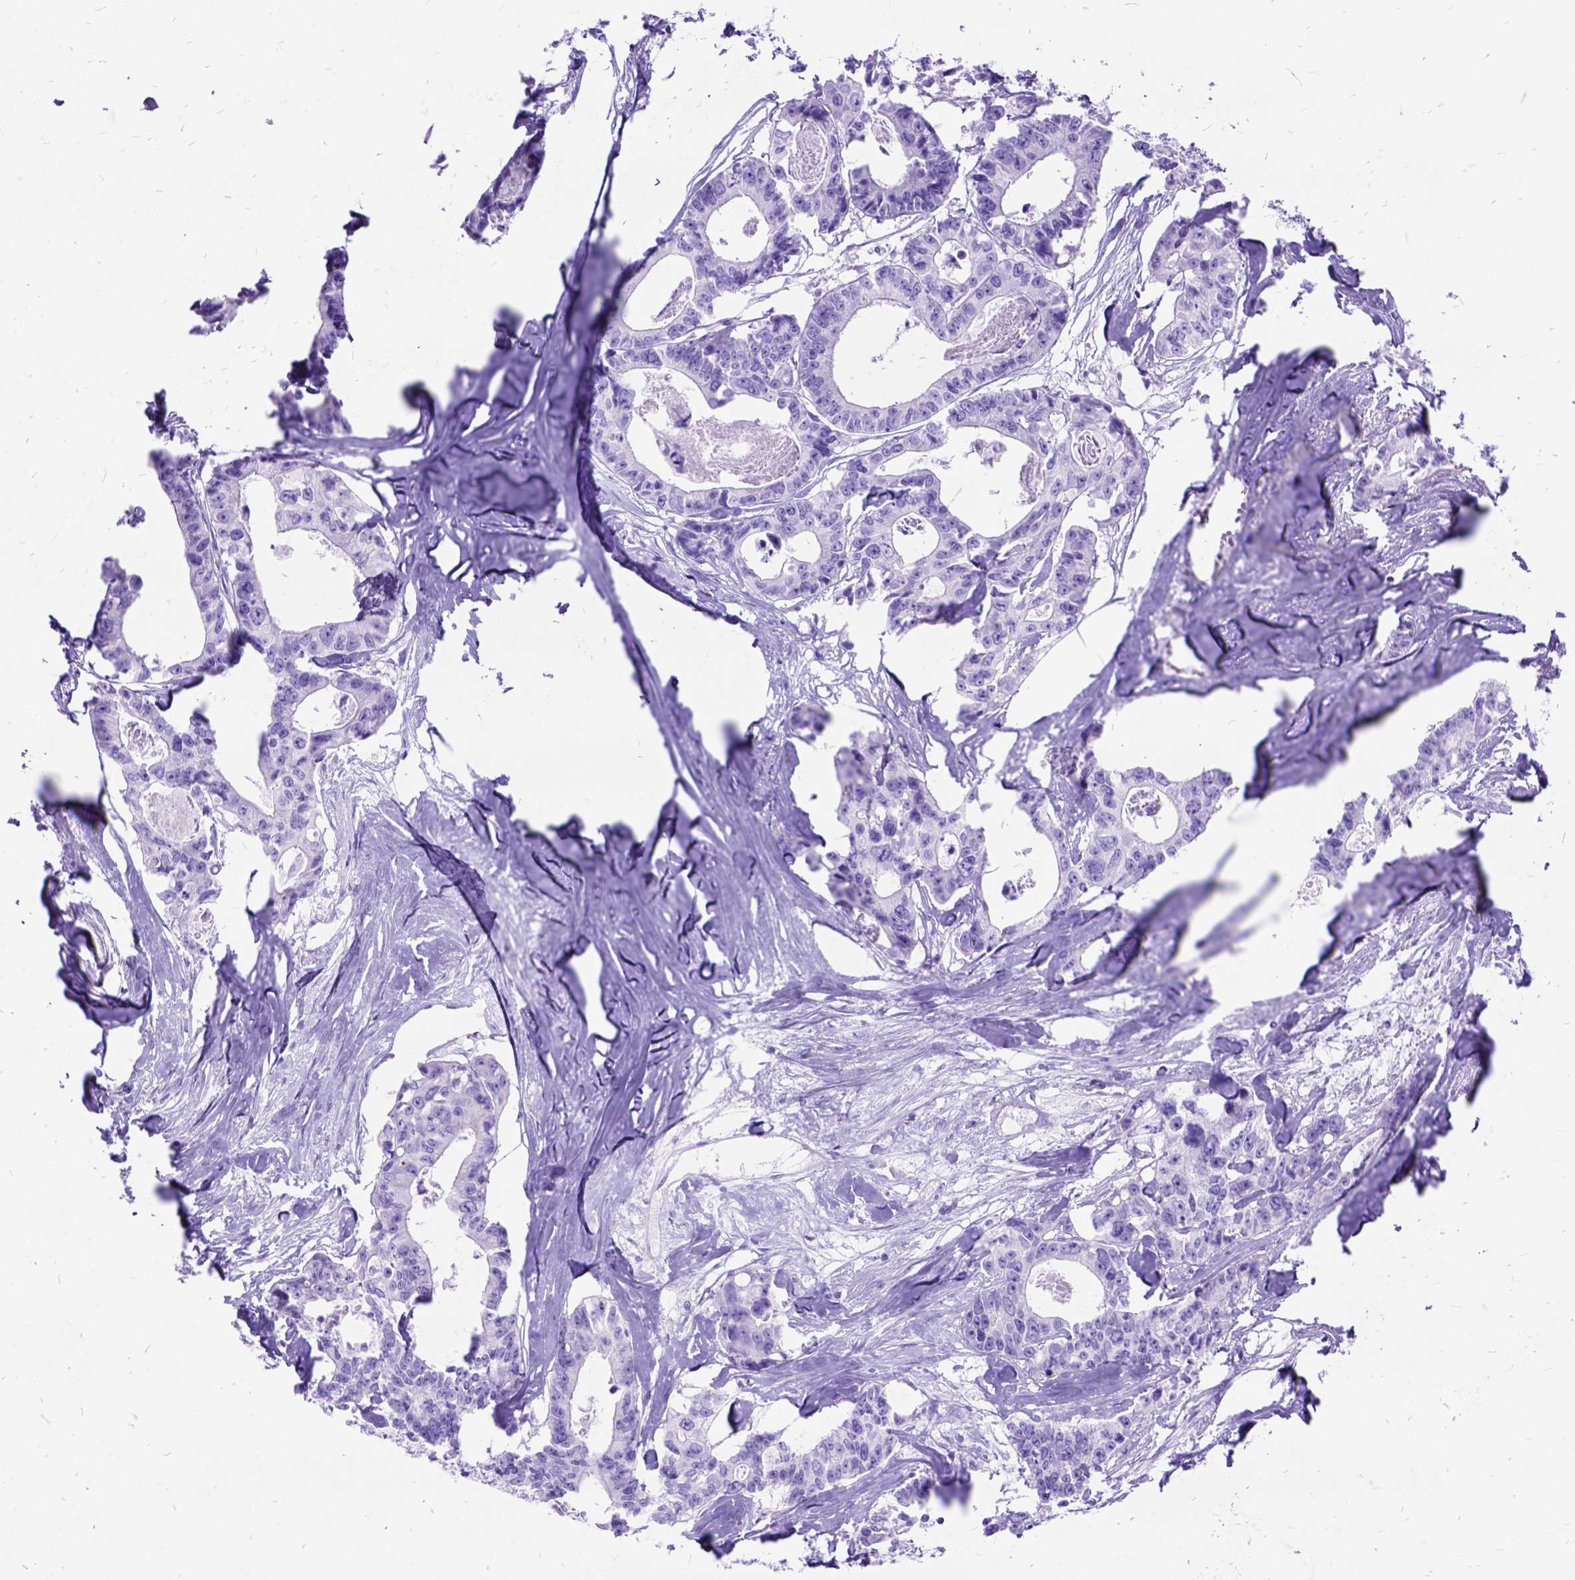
{"staining": {"intensity": "negative", "quantity": "none", "location": "none"}, "tissue": "colorectal cancer", "cell_type": "Tumor cells", "image_type": "cancer", "snomed": [{"axis": "morphology", "description": "Adenocarcinoma, NOS"}, {"axis": "topography", "description": "Rectum"}], "caption": "This is an IHC histopathology image of human colorectal adenocarcinoma. There is no expression in tumor cells.", "gene": "DNAH2", "patient": {"sex": "male", "age": 57}}